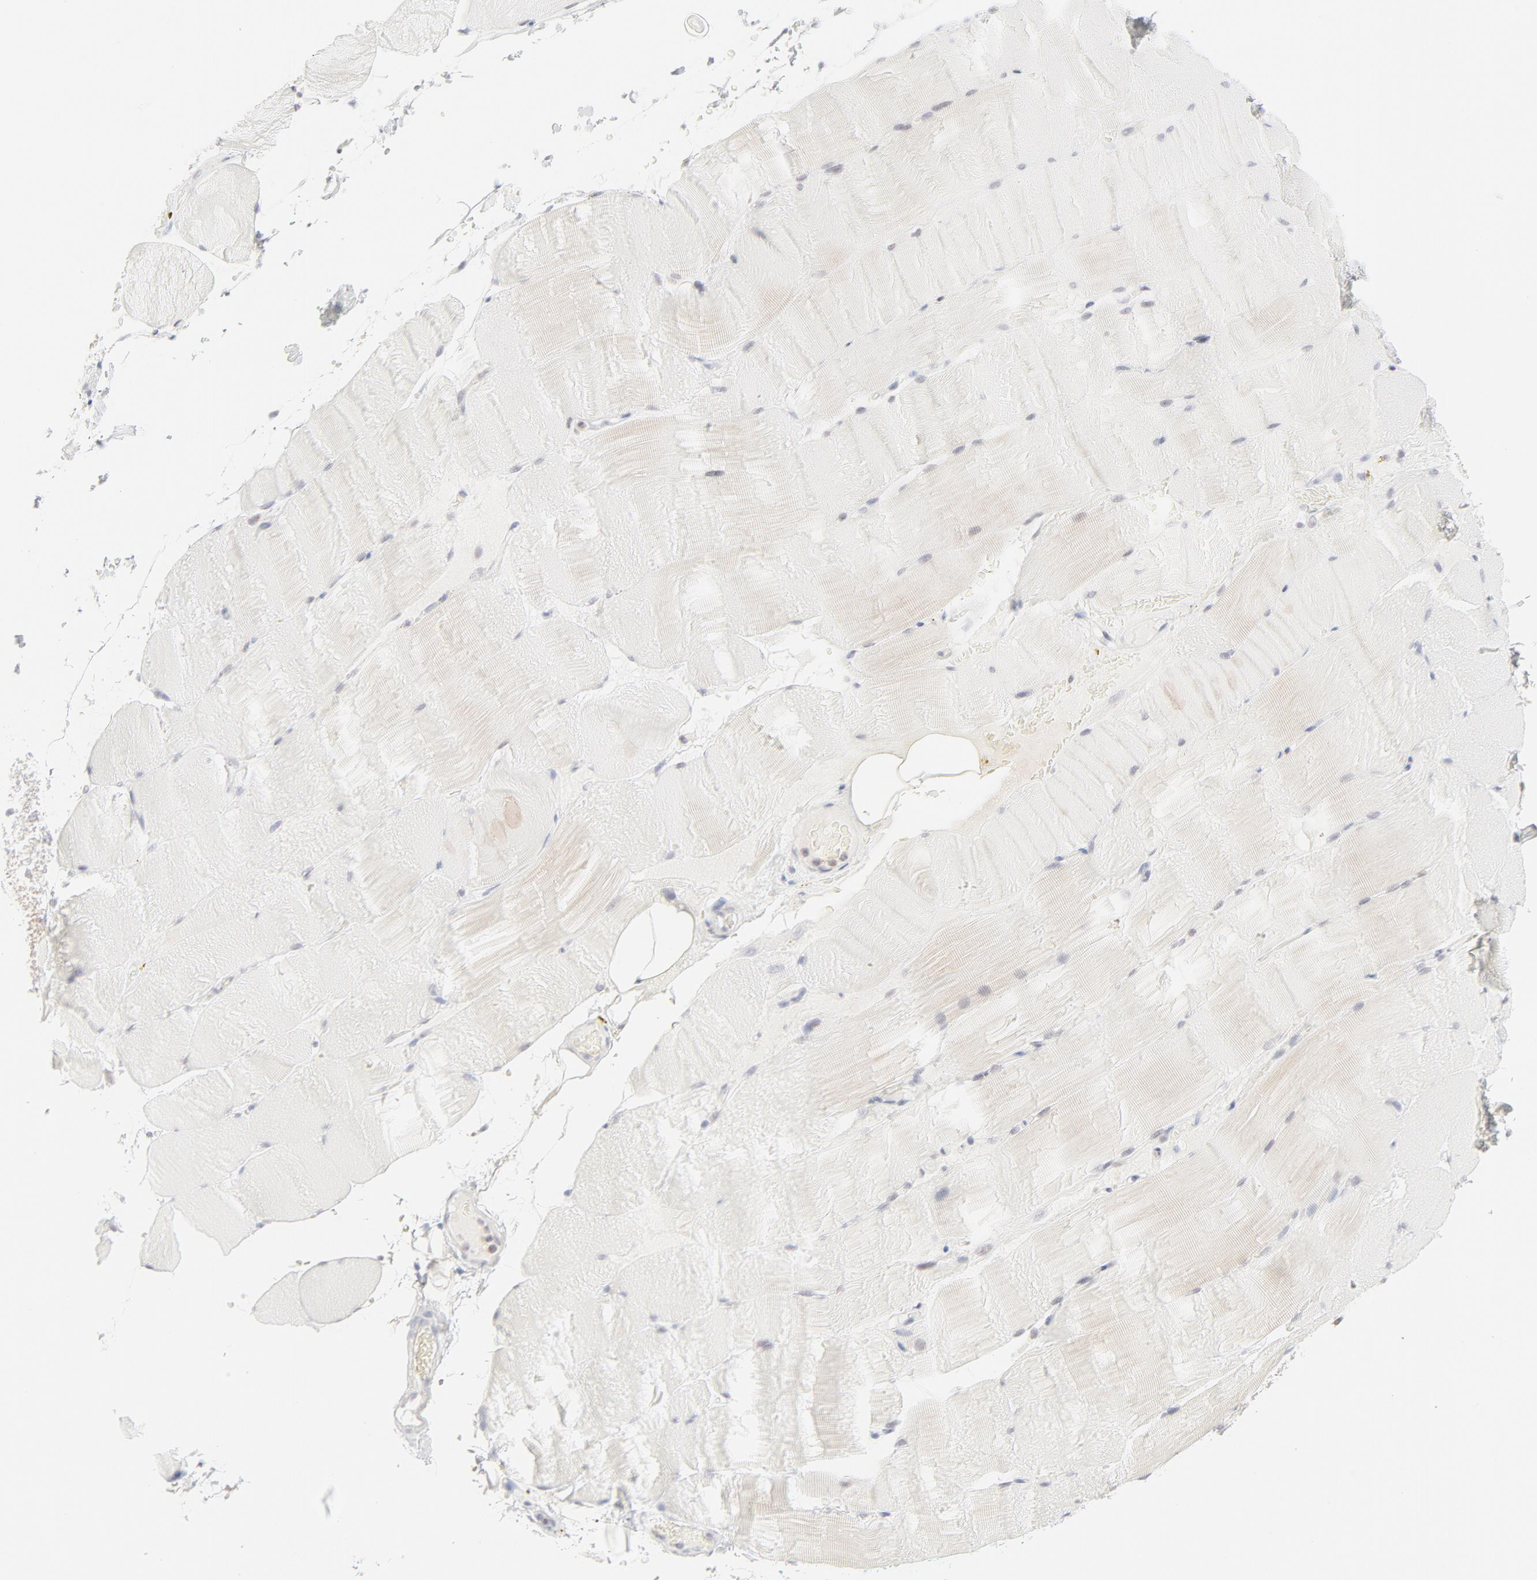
{"staining": {"intensity": "weak", "quantity": "<25%", "location": "cytoplasmic/membranous"}, "tissue": "skeletal muscle", "cell_type": "Myocytes", "image_type": "normal", "snomed": [{"axis": "morphology", "description": "Normal tissue, NOS"}, {"axis": "topography", "description": "Skeletal muscle"}], "caption": "The image displays no staining of myocytes in benign skeletal muscle.", "gene": "PRKCB", "patient": {"sex": "female", "age": 37}}